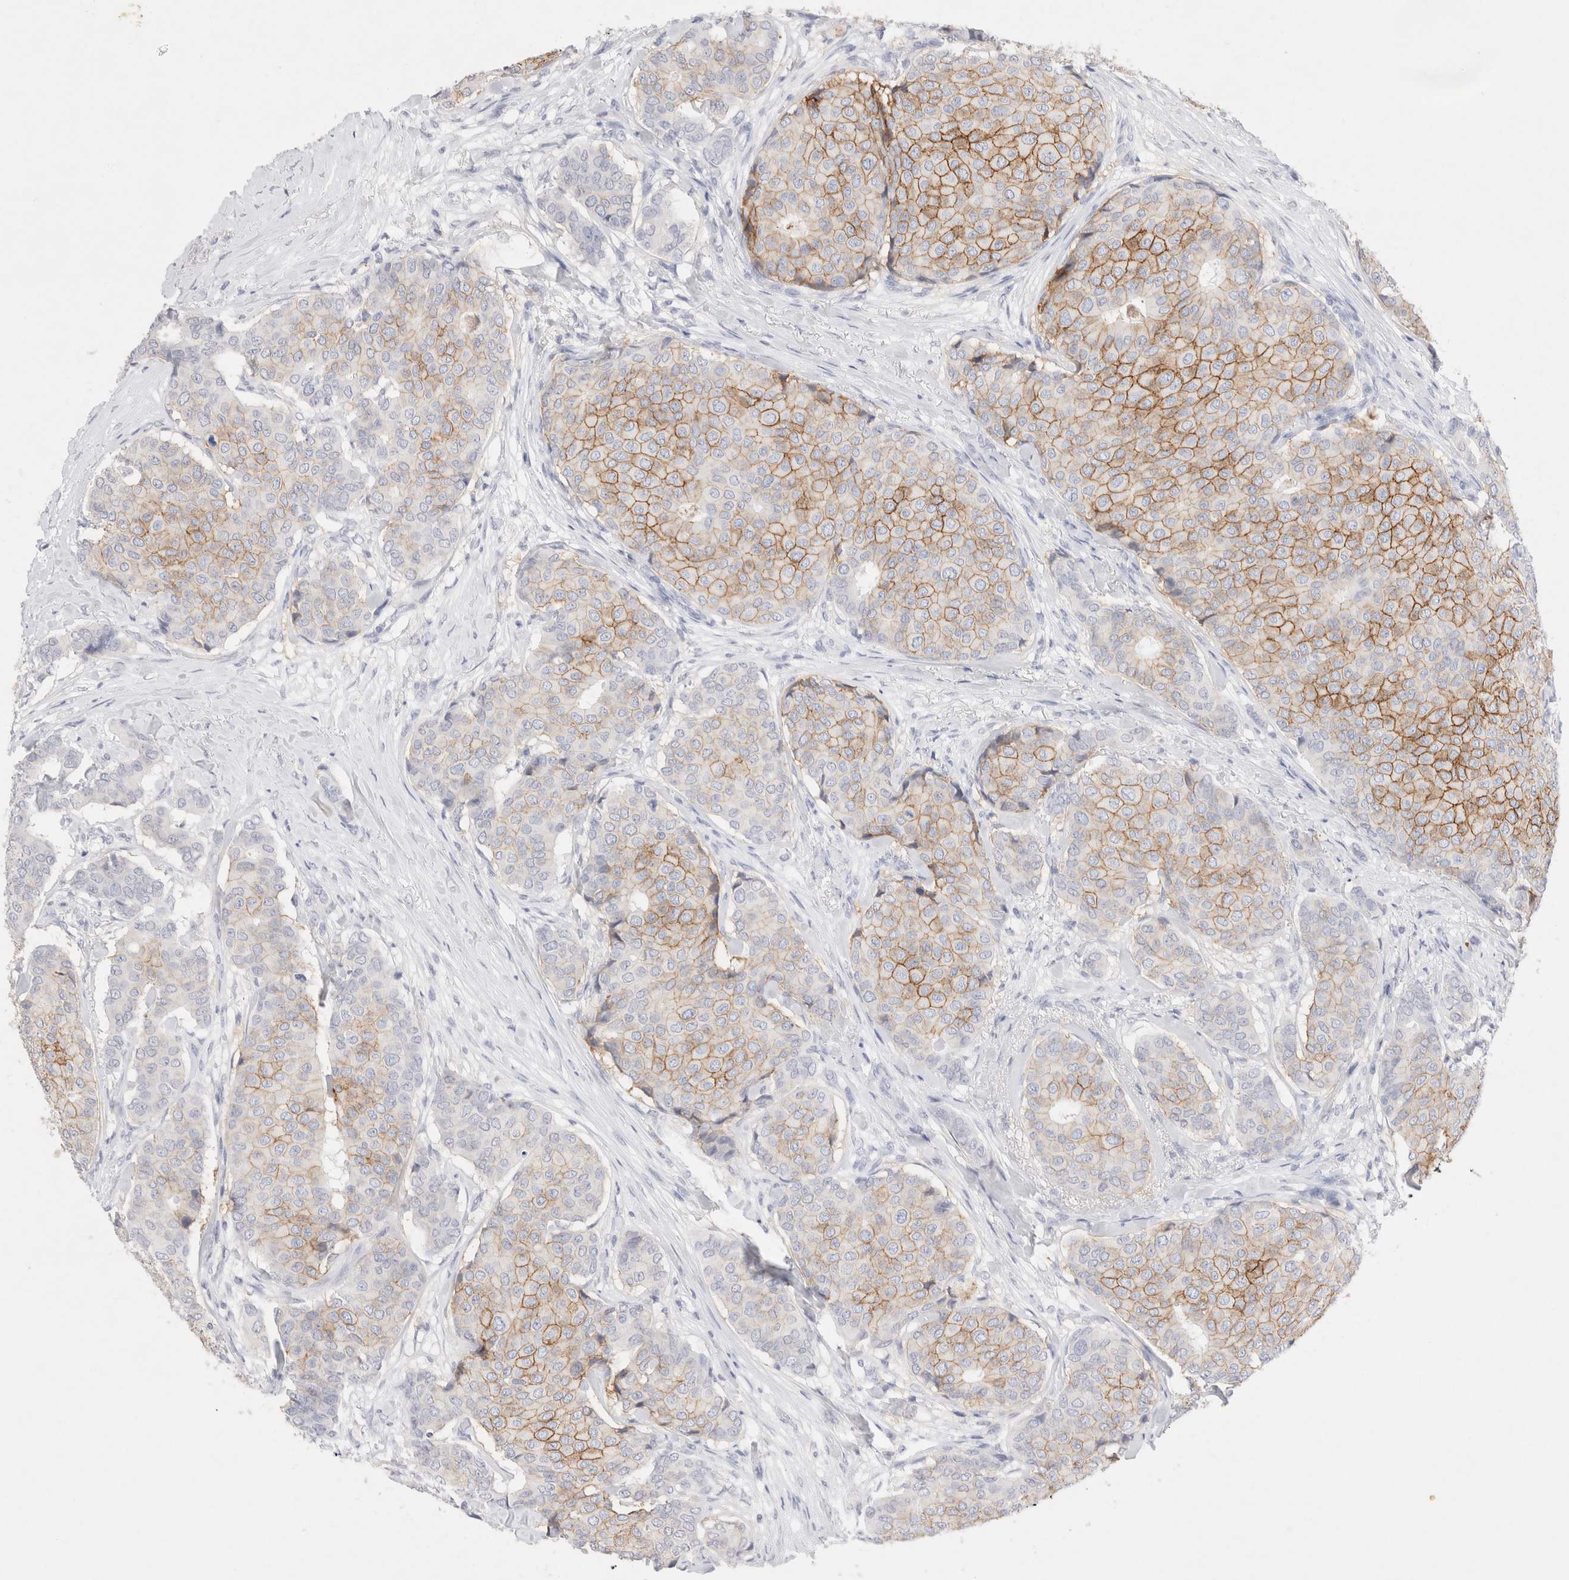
{"staining": {"intensity": "moderate", "quantity": "25%-75%", "location": "cytoplasmic/membranous"}, "tissue": "breast cancer", "cell_type": "Tumor cells", "image_type": "cancer", "snomed": [{"axis": "morphology", "description": "Duct carcinoma"}, {"axis": "topography", "description": "Breast"}], "caption": "A medium amount of moderate cytoplasmic/membranous expression is appreciated in about 25%-75% of tumor cells in breast infiltrating ductal carcinoma tissue. The protein is shown in brown color, while the nuclei are stained blue.", "gene": "EPCAM", "patient": {"sex": "female", "age": 75}}